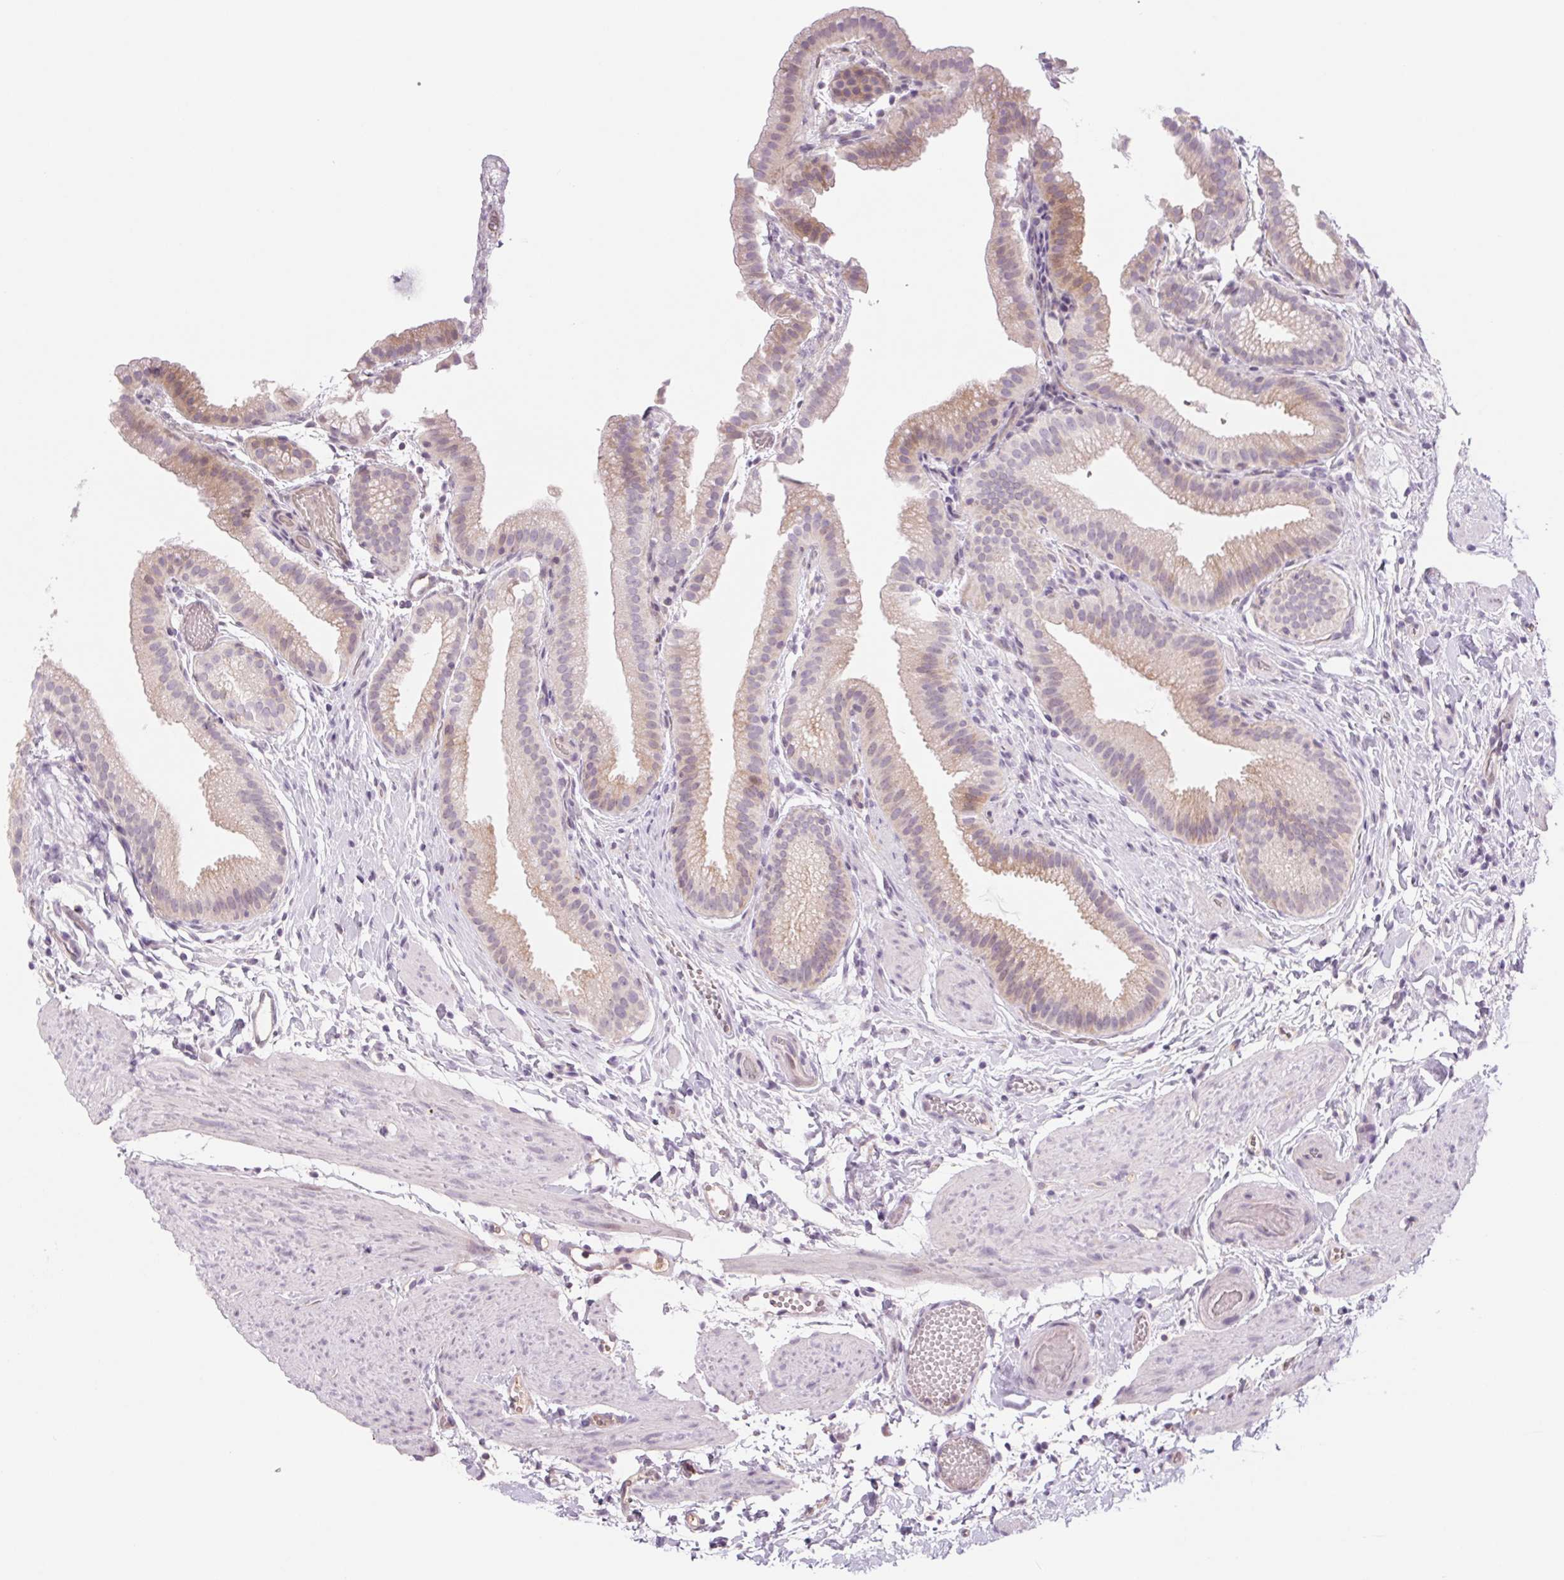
{"staining": {"intensity": "weak", "quantity": "25%-75%", "location": "cytoplasmic/membranous"}, "tissue": "gallbladder", "cell_type": "Glandular cells", "image_type": "normal", "snomed": [{"axis": "morphology", "description": "Normal tissue, NOS"}, {"axis": "topography", "description": "Gallbladder"}], "caption": "Immunohistochemistry (IHC) image of unremarkable human gallbladder stained for a protein (brown), which displays low levels of weak cytoplasmic/membranous positivity in approximately 25%-75% of glandular cells.", "gene": "KRT1", "patient": {"sex": "female", "age": 63}}